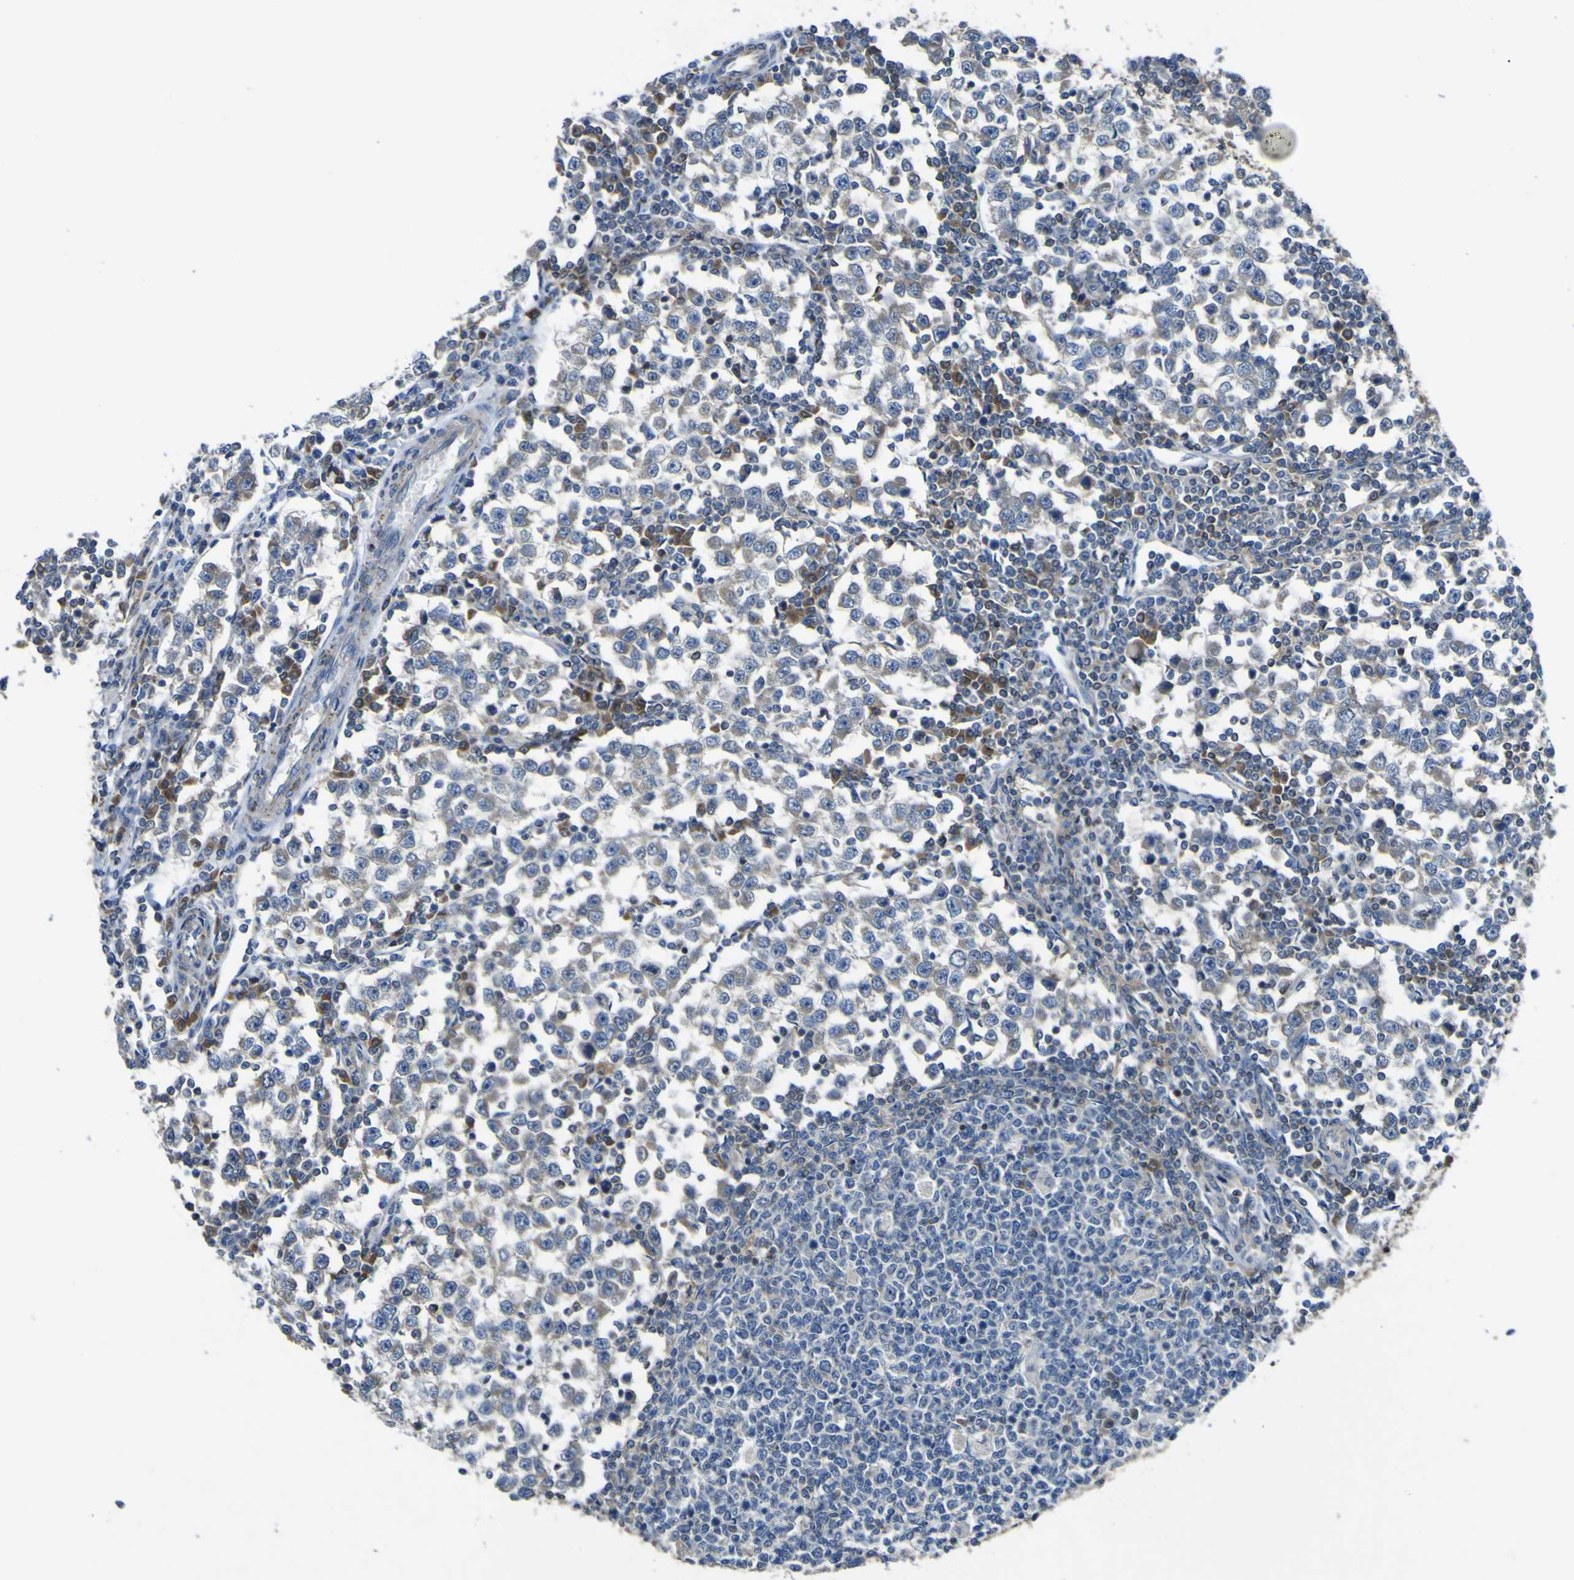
{"staining": {"intensity": "moderate", "quantity": ">75%", "location": "cytoplasmic/membranous"}, "tissue": "testis cancer", "cell_type": "Tumor cells", "image_type": "cancer", "snomed": [{"axis": "morphology", "description": "Seminoma, NOS"}, {"axis": "topography", "description": "Testis"}], "caption": "Immunohistochemical staining of testis seminoma displays medium levels of moderate cytoplasmic/membranous staining in about >75% of tumor cells.", "gene": "EML2", "patient": {"sex": "male", "age": 65}}